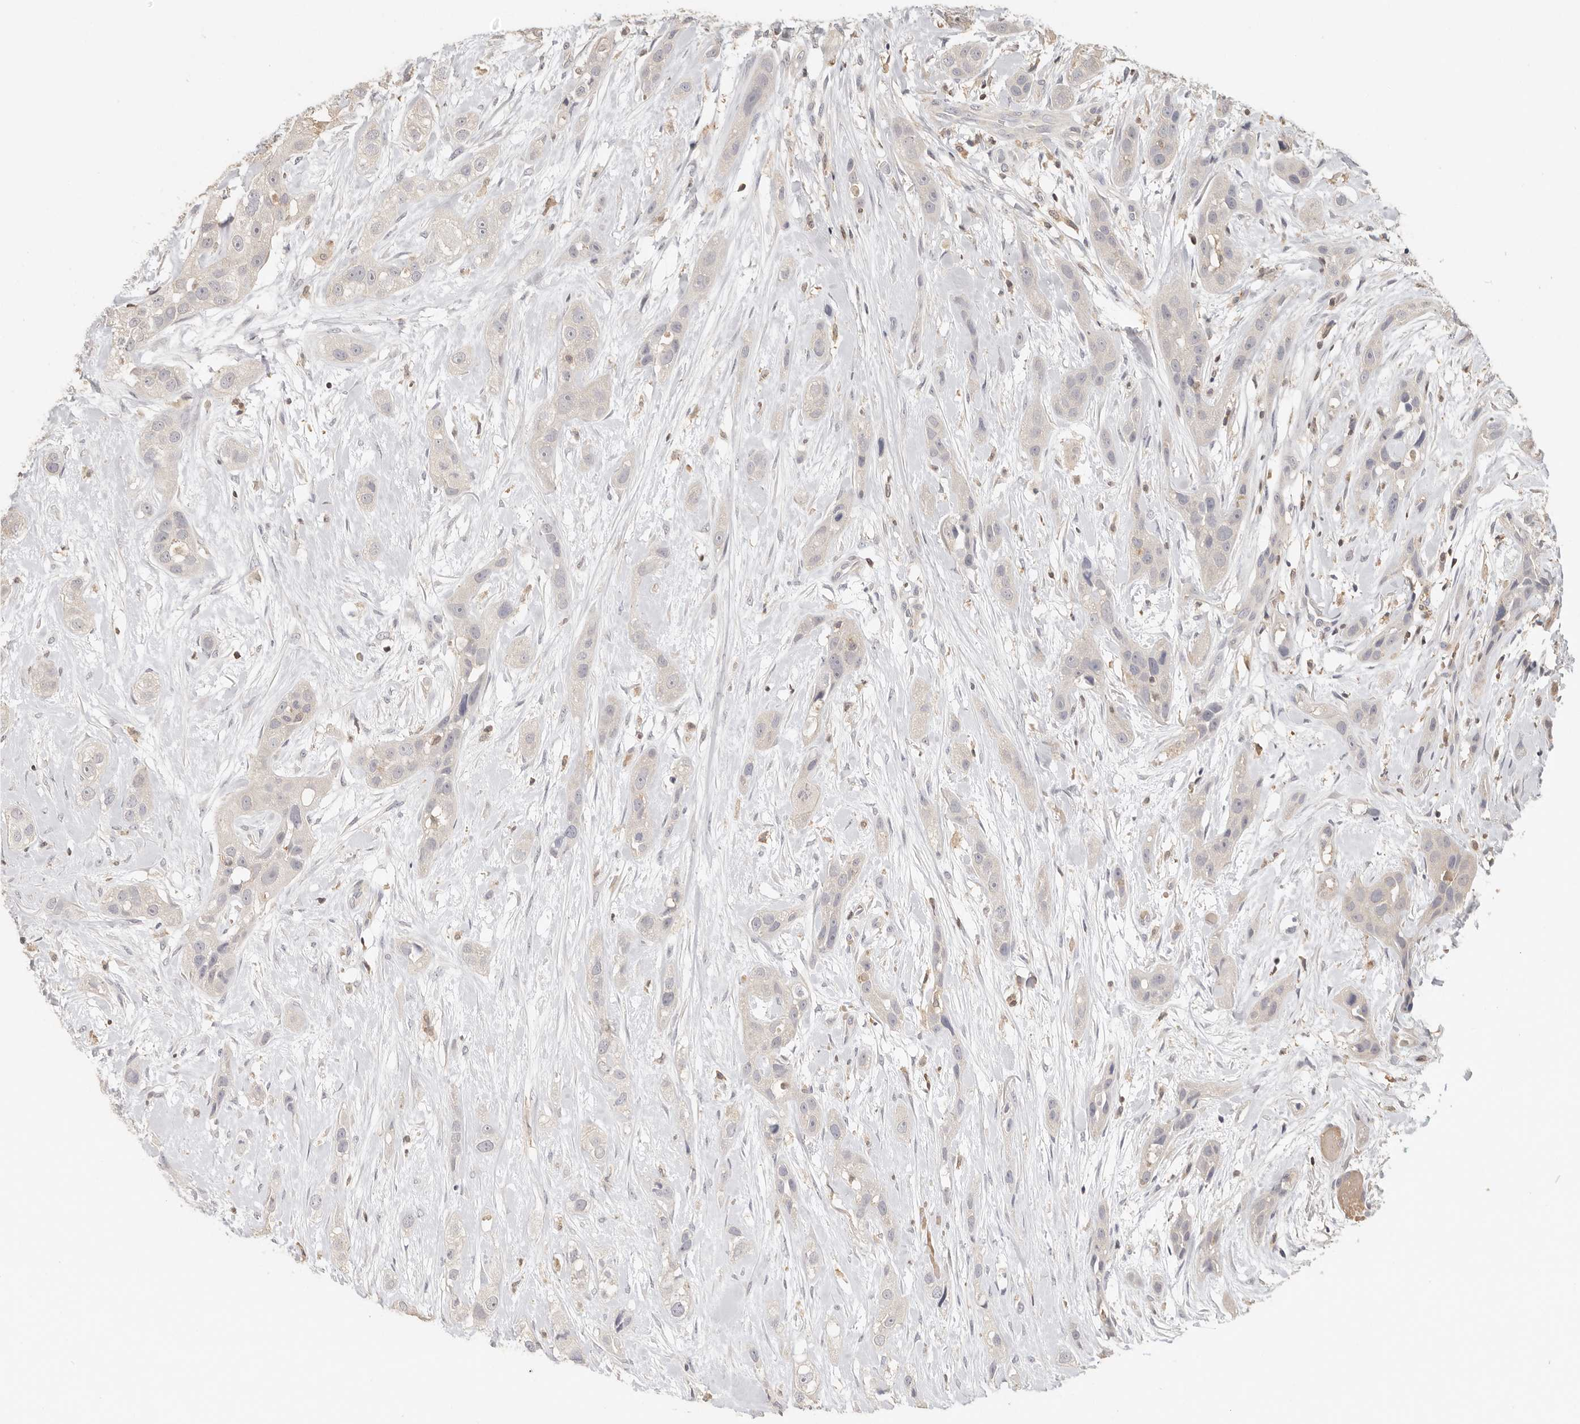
{"staining": {"intensity": "negative", "quantity": "none", "location": "none"}, "tissue": "head and neck cancer", "cell_type": "Tumor cells", "image_type": "cancer", "snomed": [{"axis": "morphology", "description": "Normal tissue, NOS"}, {"axis": "morphology", "description": "Squamous cell carcinoma, NOS"}, {"axis": "topography", "description": "Skeletal muscle"}, {"axis": "topography", "description": "Head-Neck"}], "caption": "A micrograph of head and neck cancer stained for a protein exhibits no brown staining in tumor cells.", "gene": "CSK", "patient": {"sex": "male", "age": 51}}